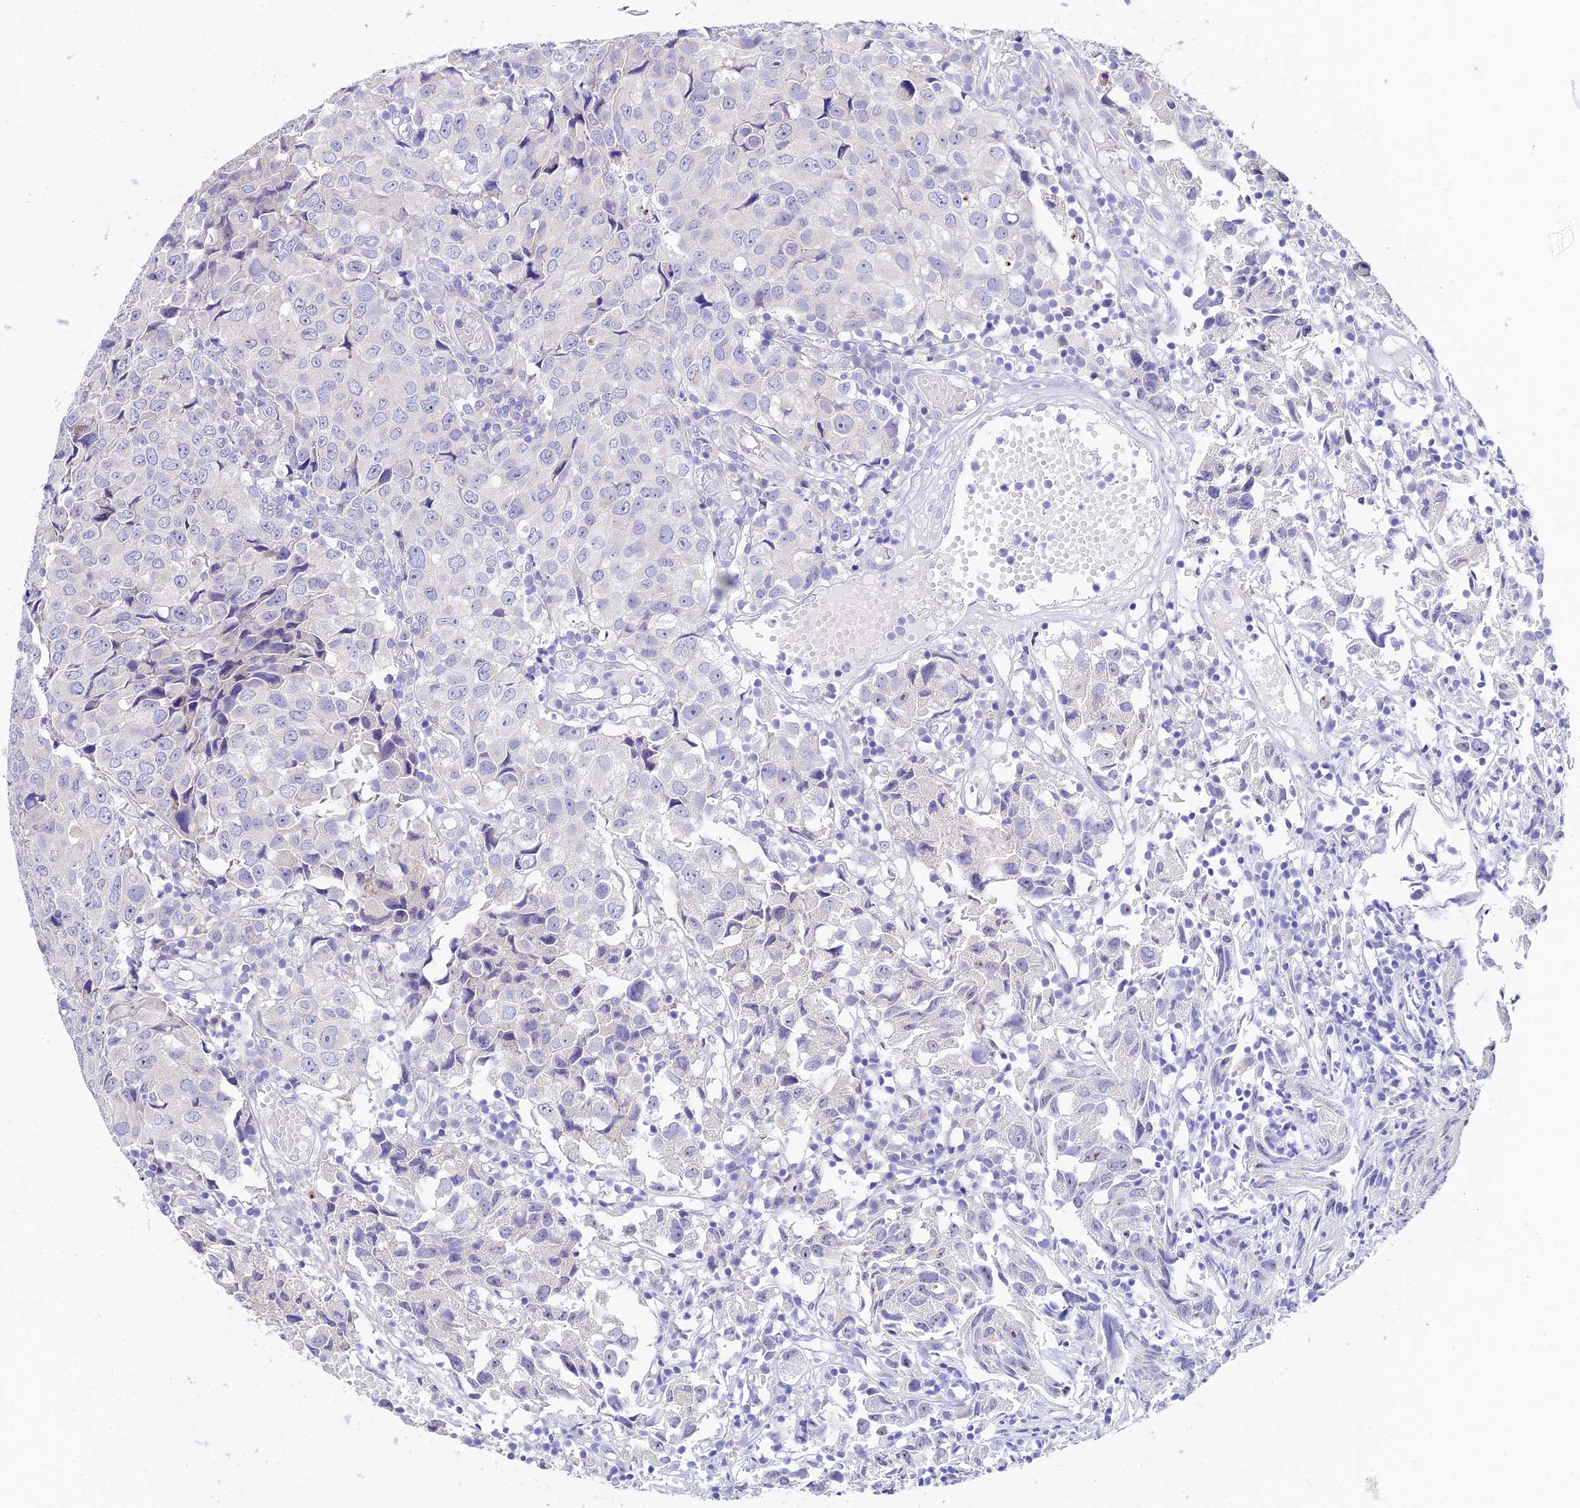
{"staining": {"intensity": "negative", "quantity": "none", "location": "none"}, "tissue": "urothelial cancer", "cell_type": "Tumor cells", "image_type": "cancer", "snomed": [{"axis": "morphology", "description": "Urothelial carcinoma, High grade"}, {"axis": "topography", "description": "Urinary bladder"}], "caption": "DAB immunohistochemical staining of human high-grade urothelial carcinoma exhibits no significant staining in tumor cells.", "gene": "CEP41", "patient": {"sex": "female", "age": 75}}